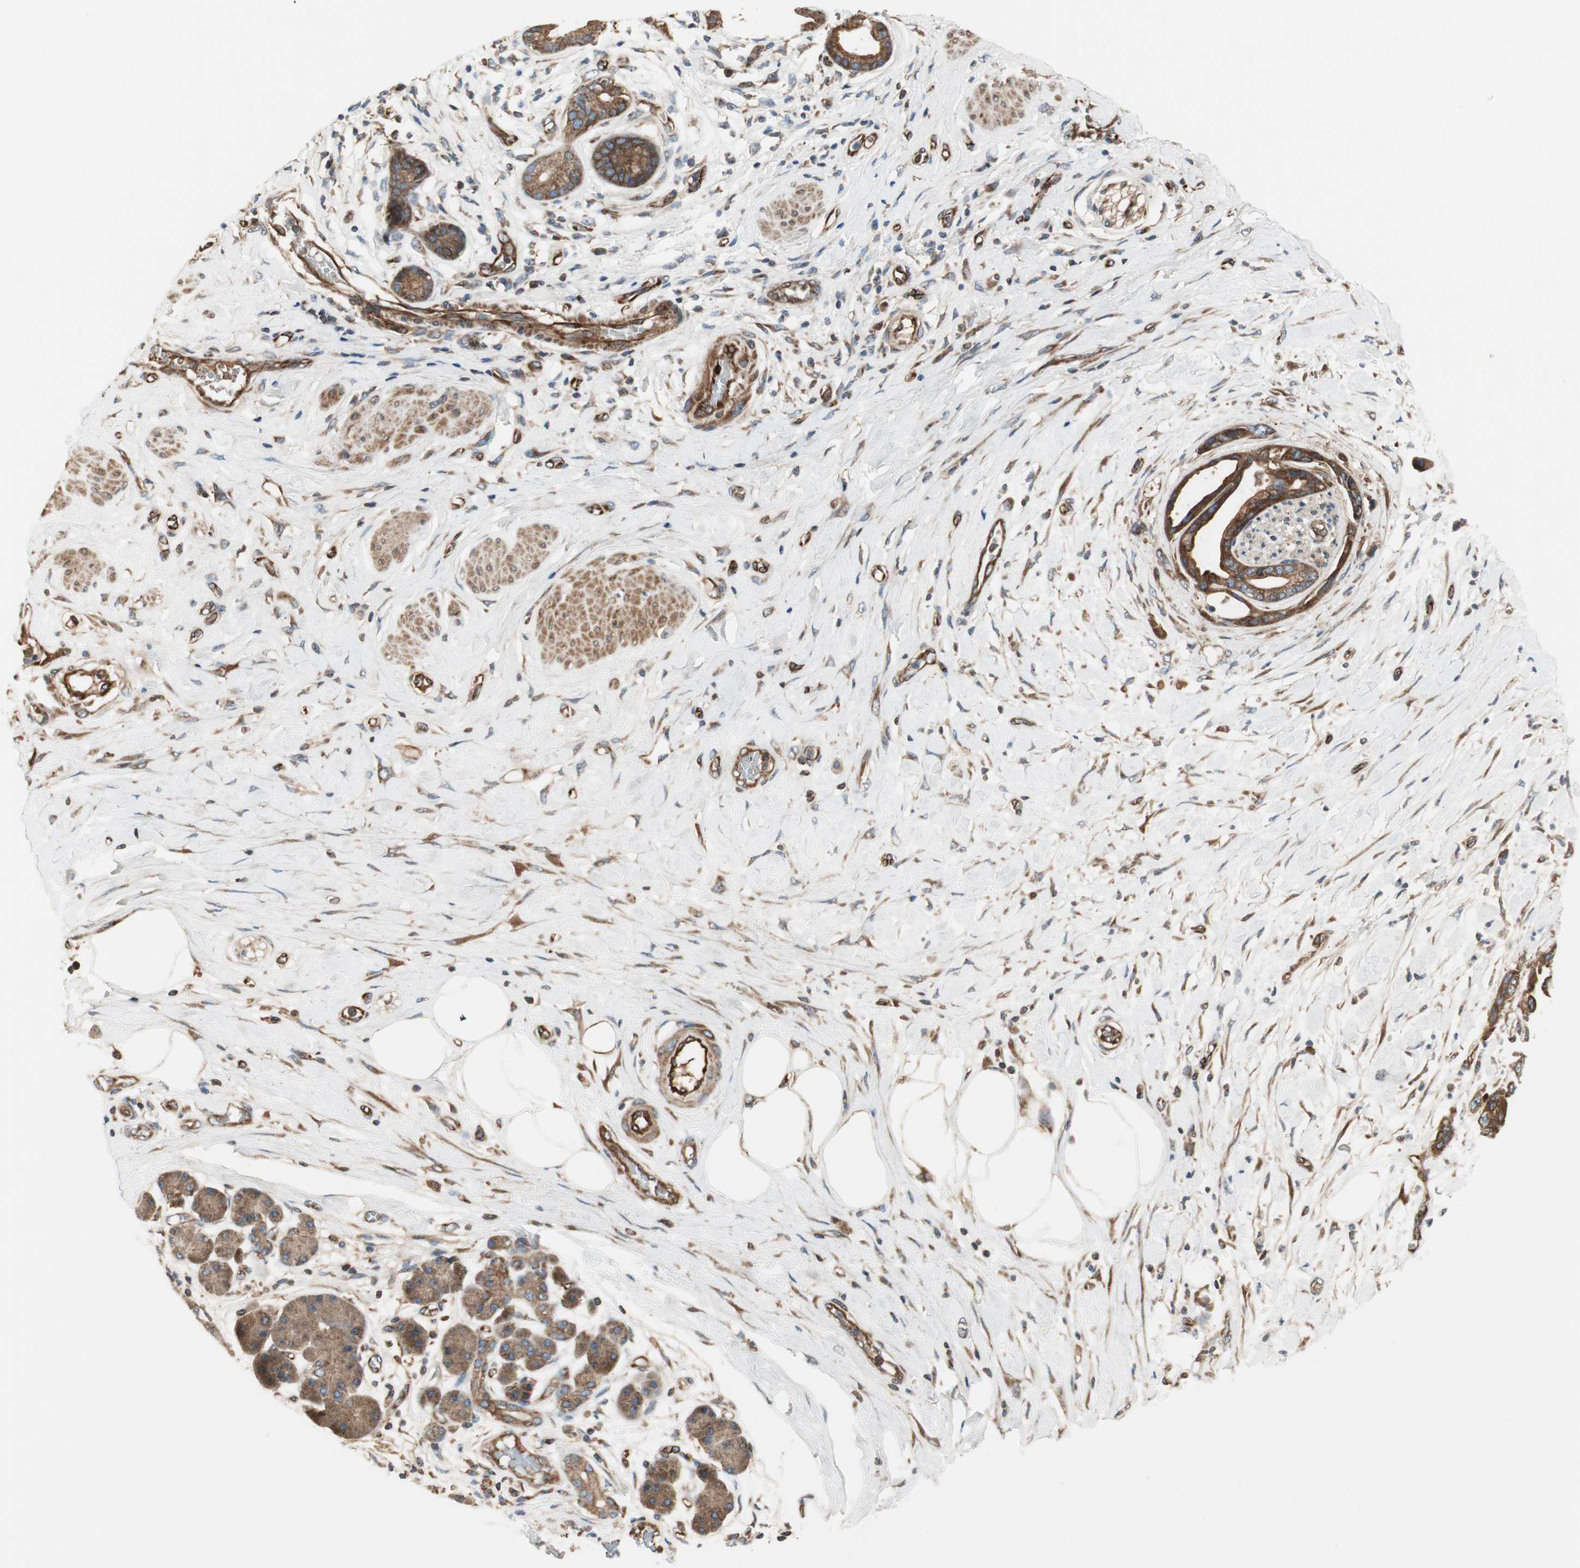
{"staining": {"intensity": "strong", "quantity": ">75%", "location": "cytoplasmic/membranous"}, "tissue": "pancreatic cancer", "cell_type": "Tumor cells", "image_type": "cancer", "snomed": [{"axis": "morphology", "description": "Adenocarcinoma, NOS"}, {"axis": "morphology", "description": "Adenocarcinoma, metastatic, NOS"}, {"axis": "topography", "description": "Lymph node"}, {"axis": "topography", "description": "Pancreas"}, {"axis": "topography", "description": "Duodenum"}], "caption": "Metastatic adenocarcinoma (pancreatic) stained for a protein exhibits strong cytoplasmic/membranous positivity in tumor cells.", "gene": "CTTNBP2NL", "patient": {"sex": "female", "age": 64}}